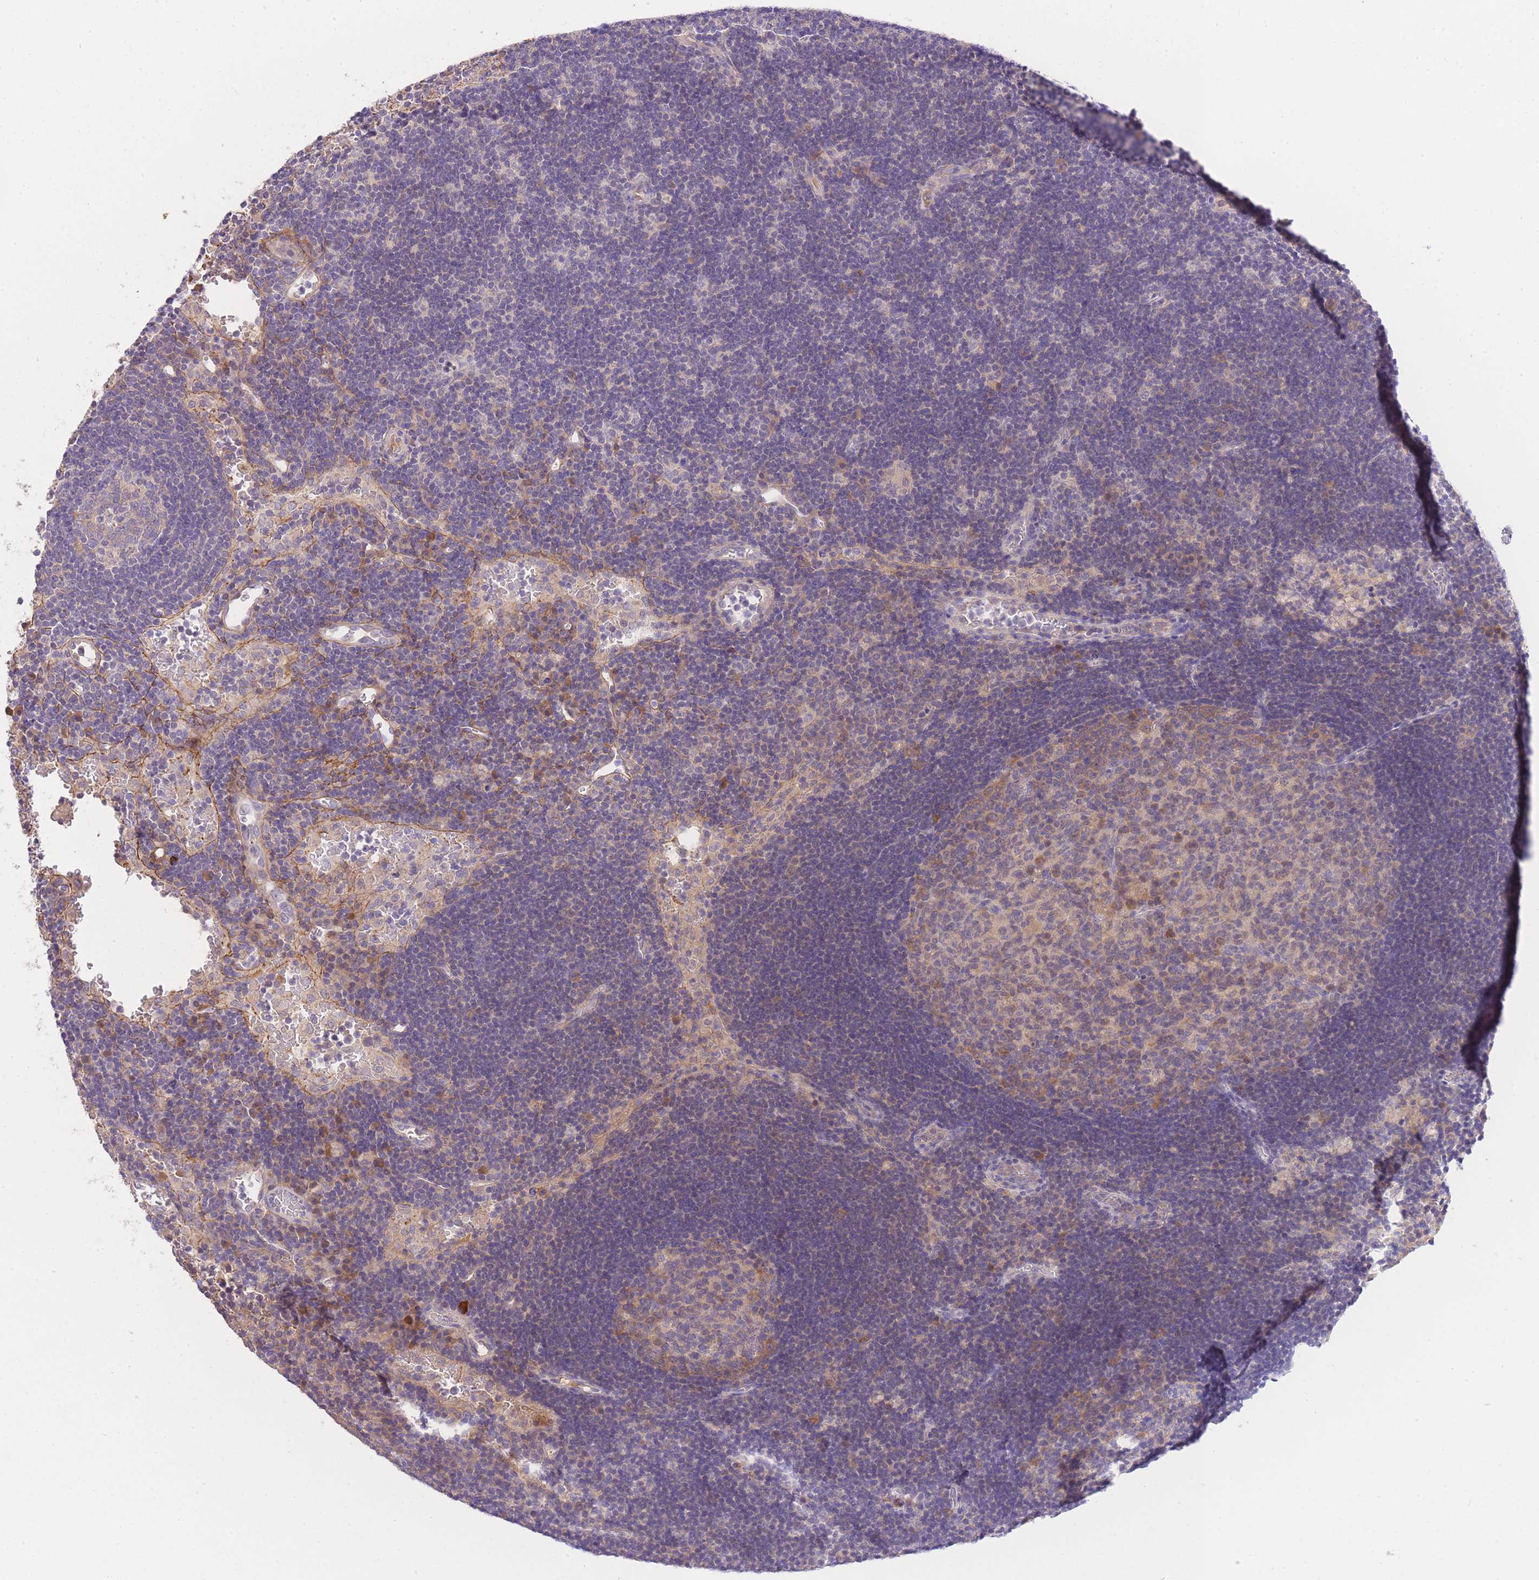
{"staining": {"intensity": "moderate", "quantity": "25%-75%", "location": "cytoplasmic/membranous"}, "tissue": "lymph node", "cell_type": "Germinal center cells", "image_type": "normal", "snomed": [{"axis": "morphology", "description": "Normal tissue, NOS"}, {"axis": "topography", "description": "Lymph node"}], "caption": "Protein positivity by immunohistochemistry (IHC) demonstrates moderate cytoplasmic/membranous expression in about 25%-75% of germinal center cells in benign lymph node.", "gene": "LIPH", "patient": {"sex": "male", "age": 62}}